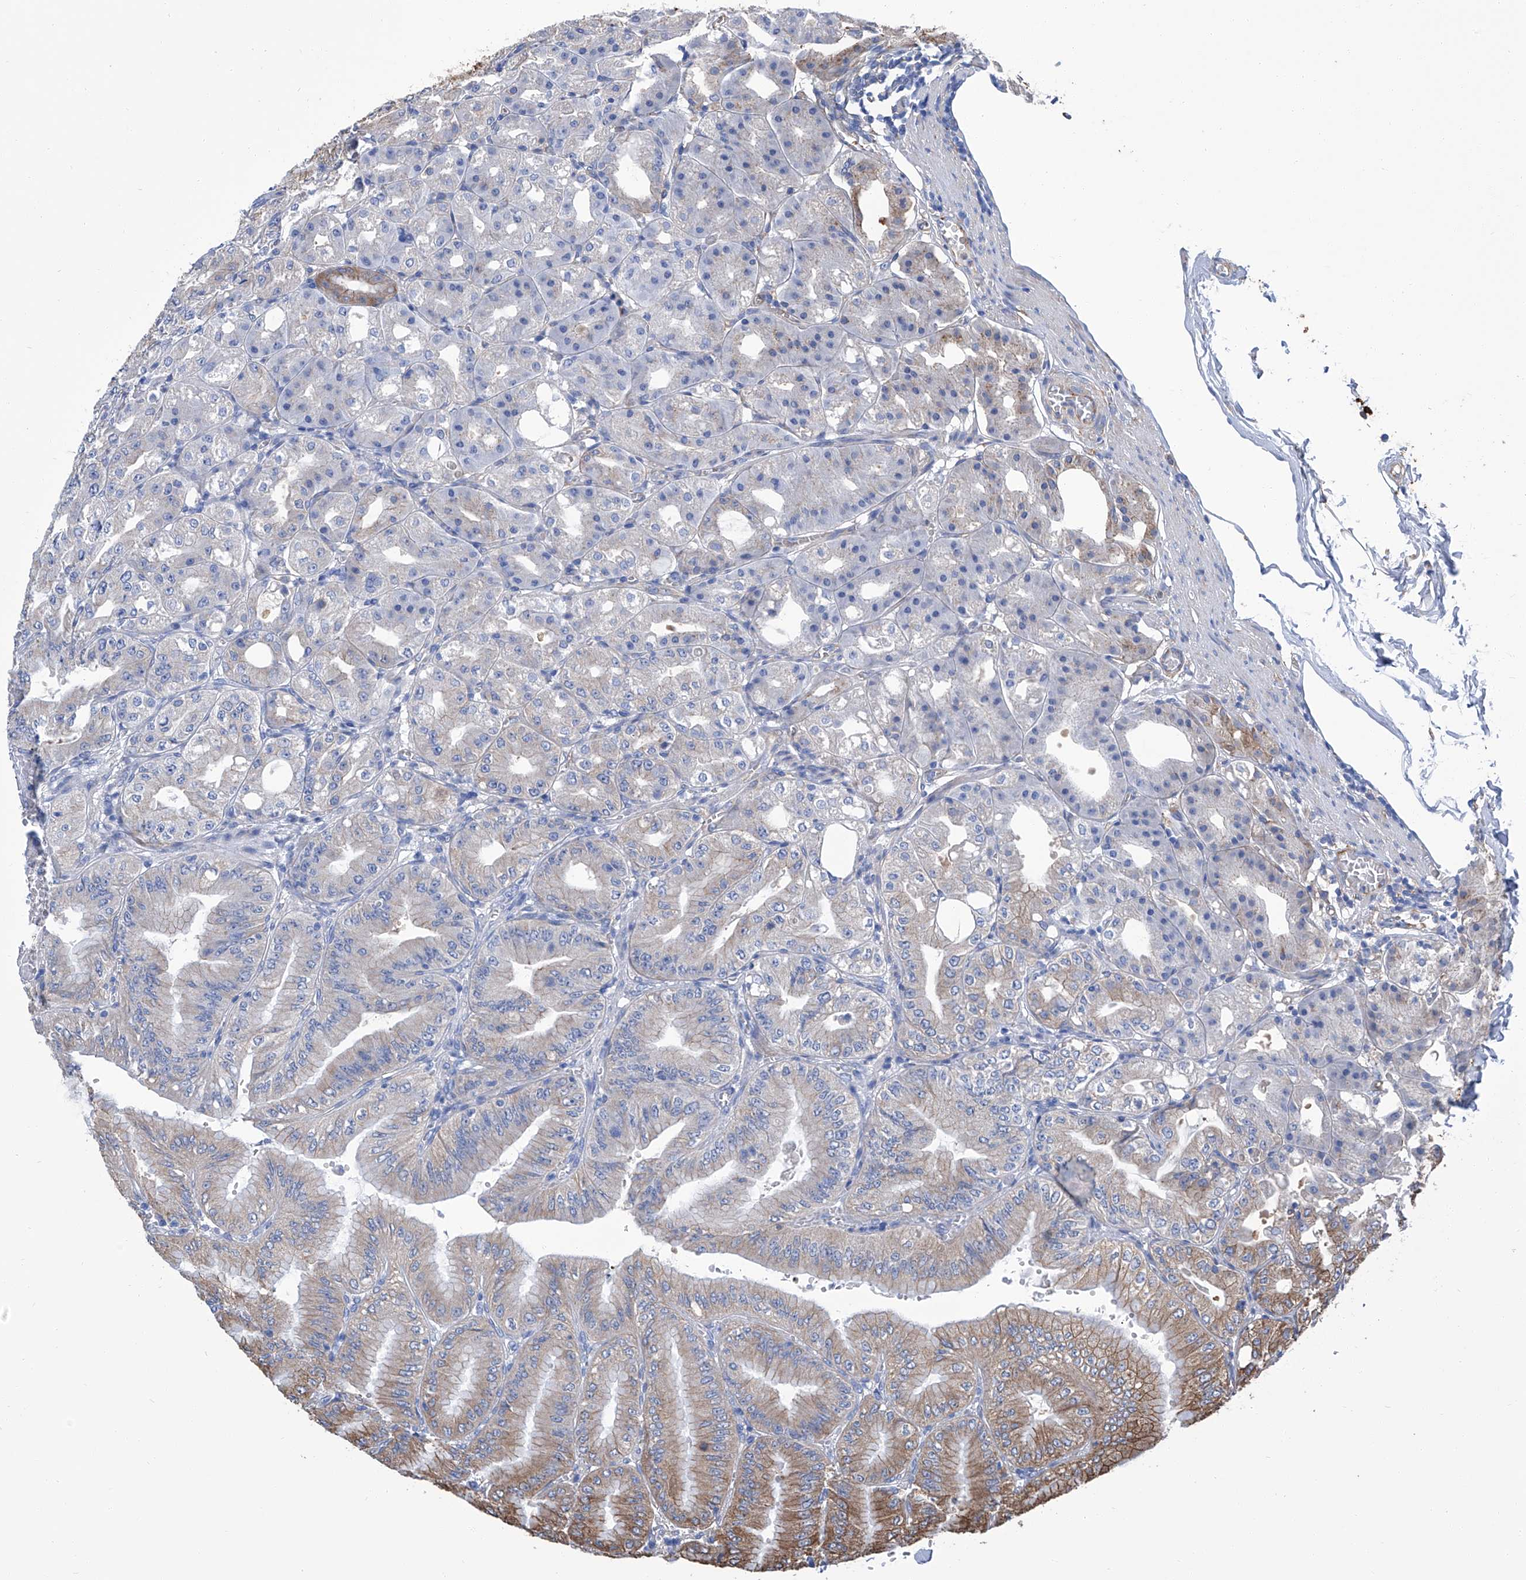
{"staining": {"intensity": "moderate", "quantity": "25%-75%", "location": "cytoplasmic/membranous"}, "tissue": "stomach", "cell_type": "Glandular cells", "image_type": "normal", "snomed": [{"axis": "morphology", "description": "Normal tissue, NOS"}, {"axis": "topography", "description": "Stomach, lower"}], "caption": "IHC (DAB (3,3'-diaminobenzidine)) staining of normal stomach displays moderate cytoplasmic/membranous protein positivity in about 25%-75% of glandular cells.", "gene": "GPT", "patient": {"sex": "male", "age": 71}}